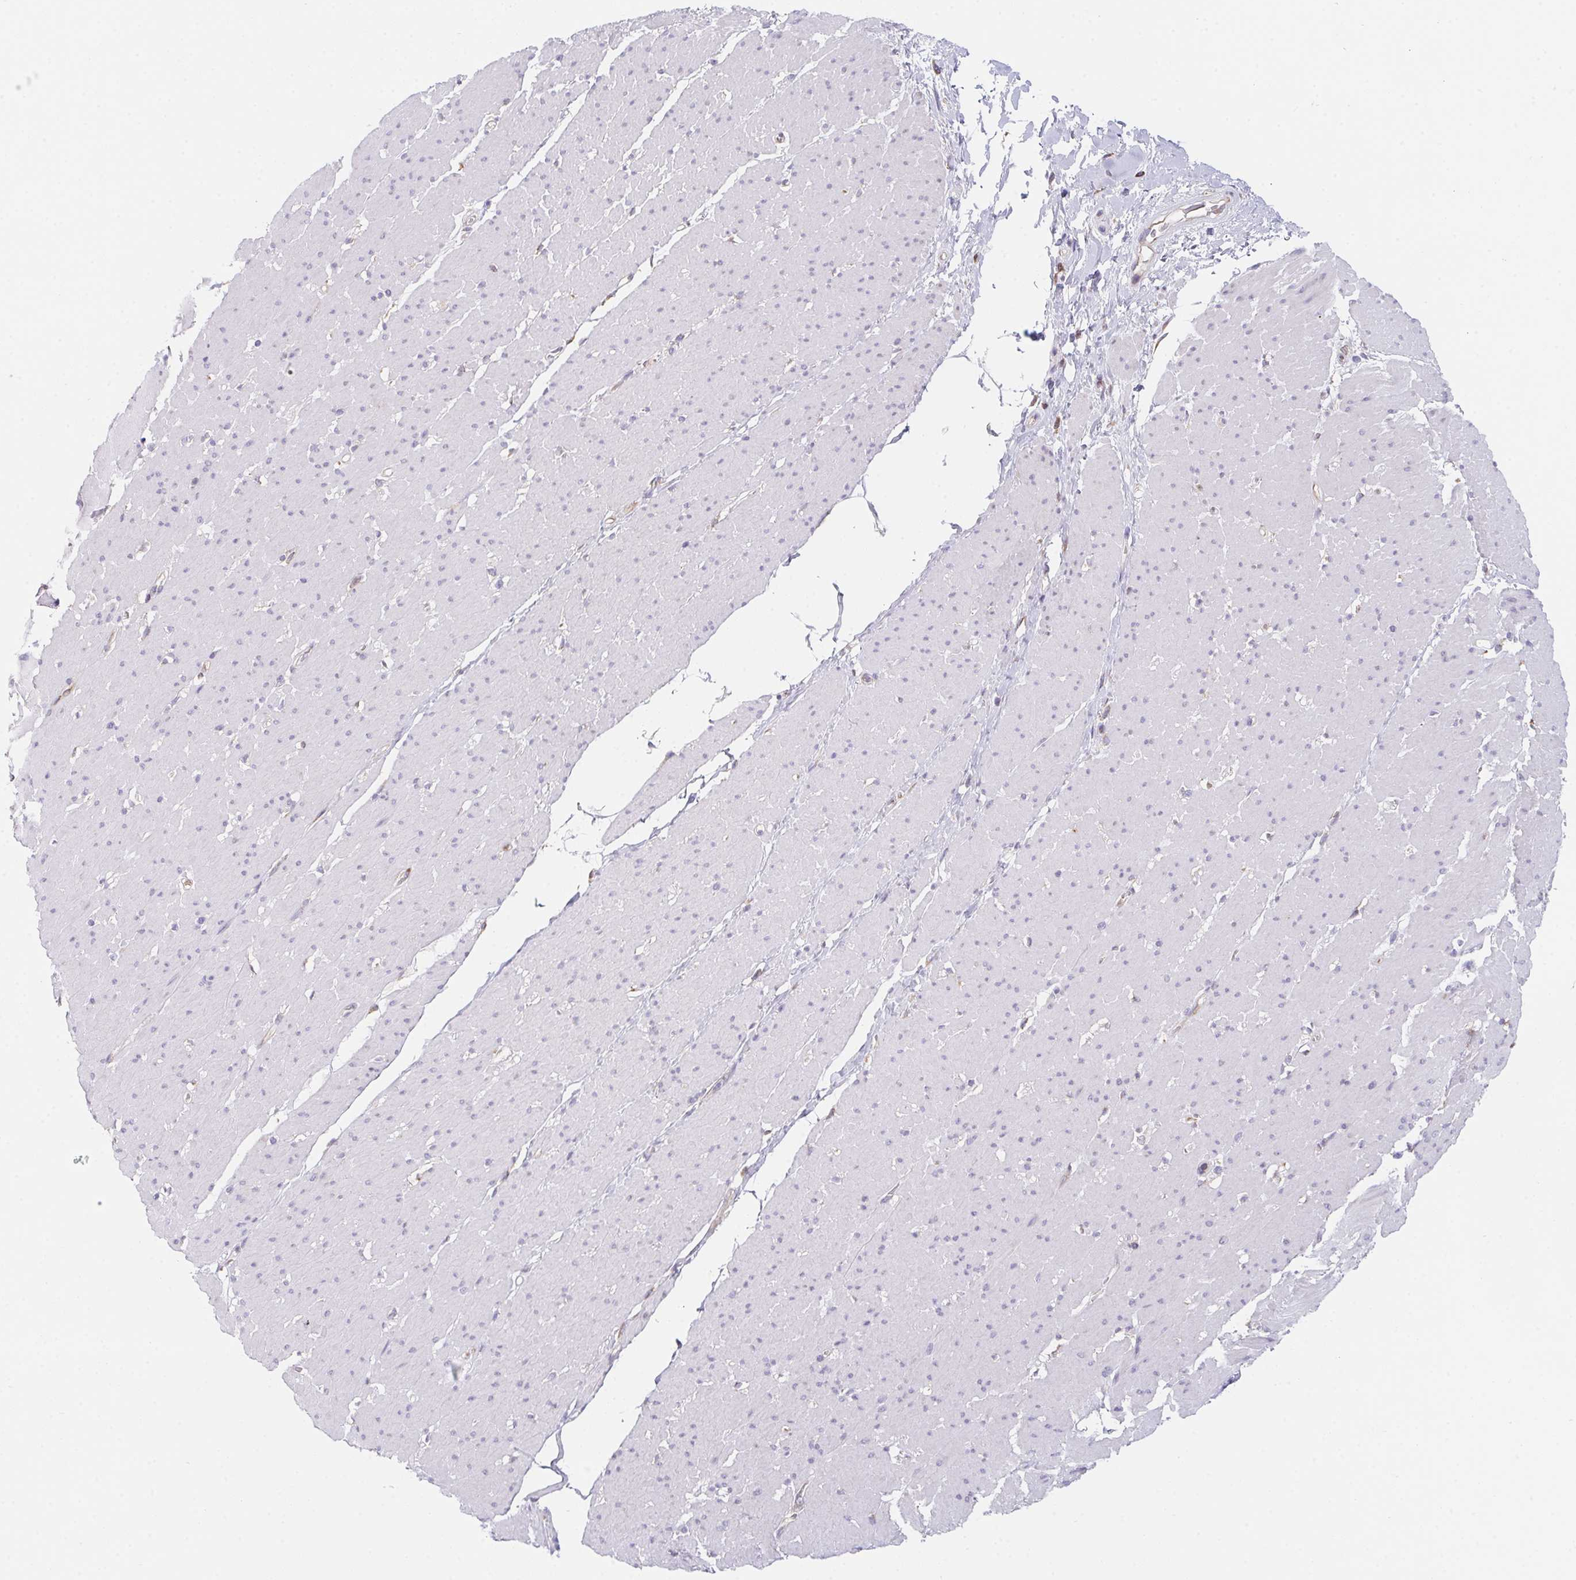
{"staining": {"intensity": "negative", "quantity": "none", "location": "none"}, "tissue": "smooth muscle", "cell_type": "Smooth muscle cells", "image_type": "normal", "snomed": [{"axis": "morphology", "description": "Normal tissue, NOS"}, {"axis": "topography", "description": "Smooth muscle"}, {"axis": "topography", "description": "Rectum"}], "caption": "The image displays no staining of smooth muscle cells in unremarkable smooth muscle. (Stains: DAB immunohistochemistry with hematoxylin counter stain, Microscopy: brightfield microscopy at high magnification).", "gene": "ADAM8", "patient": {"sex": "male", "age": 53}}